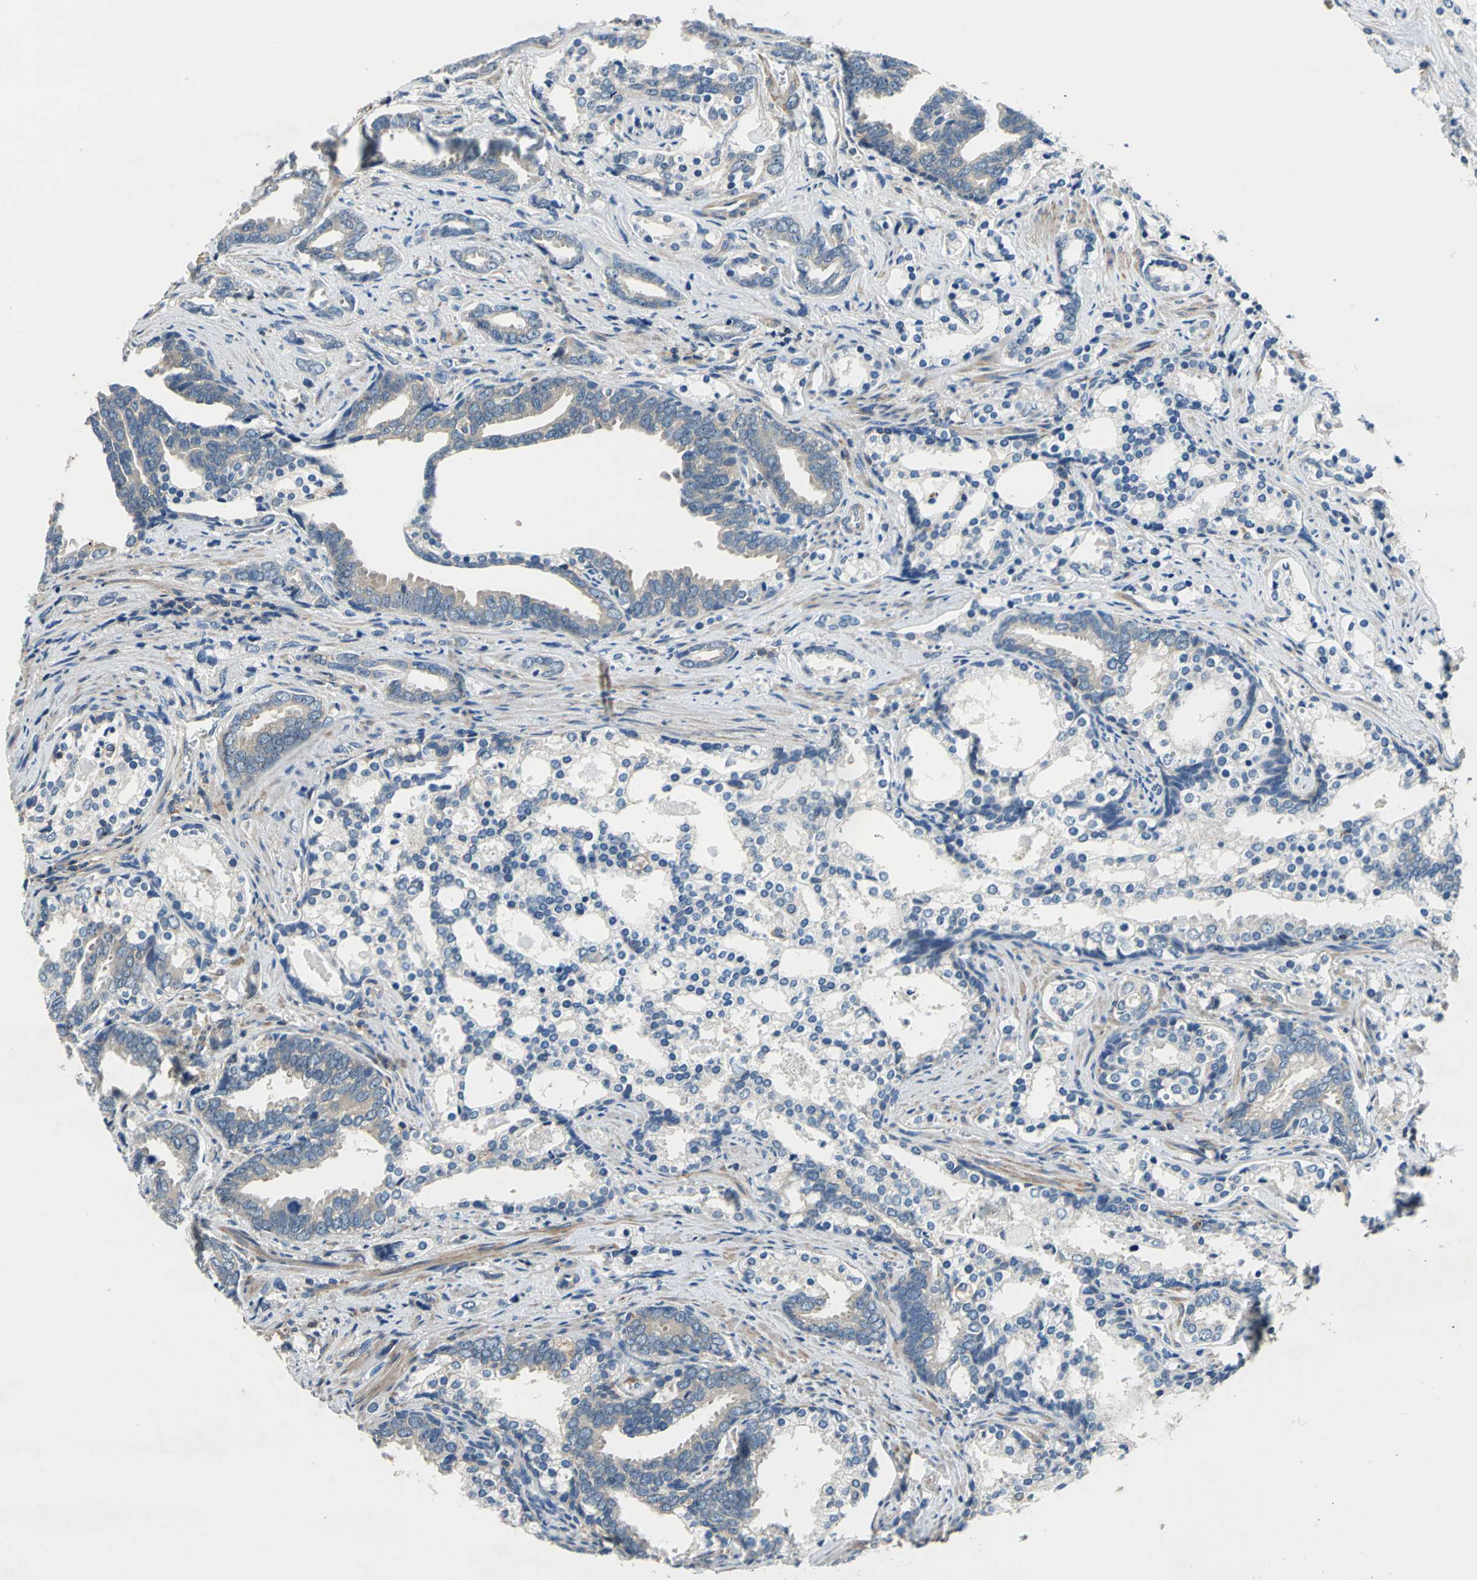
{"staining": {"intensity": "weak", "quantity": "25%-75%", "location": "cytoplasmic/membranous"}, "tissue": "prostate cancer", "cell_type": "Tumor cells", "image_type": "cancer", "snomed": [{"axis": "morphology", "description": "Adenocarcinoma, Medium grade"}, {"axis": "topography", "description": "Prostate"}], "caption": "IHC (DAB) staining of human adenocarcinoma (medium-grade) (prostate) displays weak cytoplasmic/membranous protein expression in approximately 25%-75% of tumor cells.", "gene": "DDX3Y", "patient": {"sex": "male", "age": 67}}